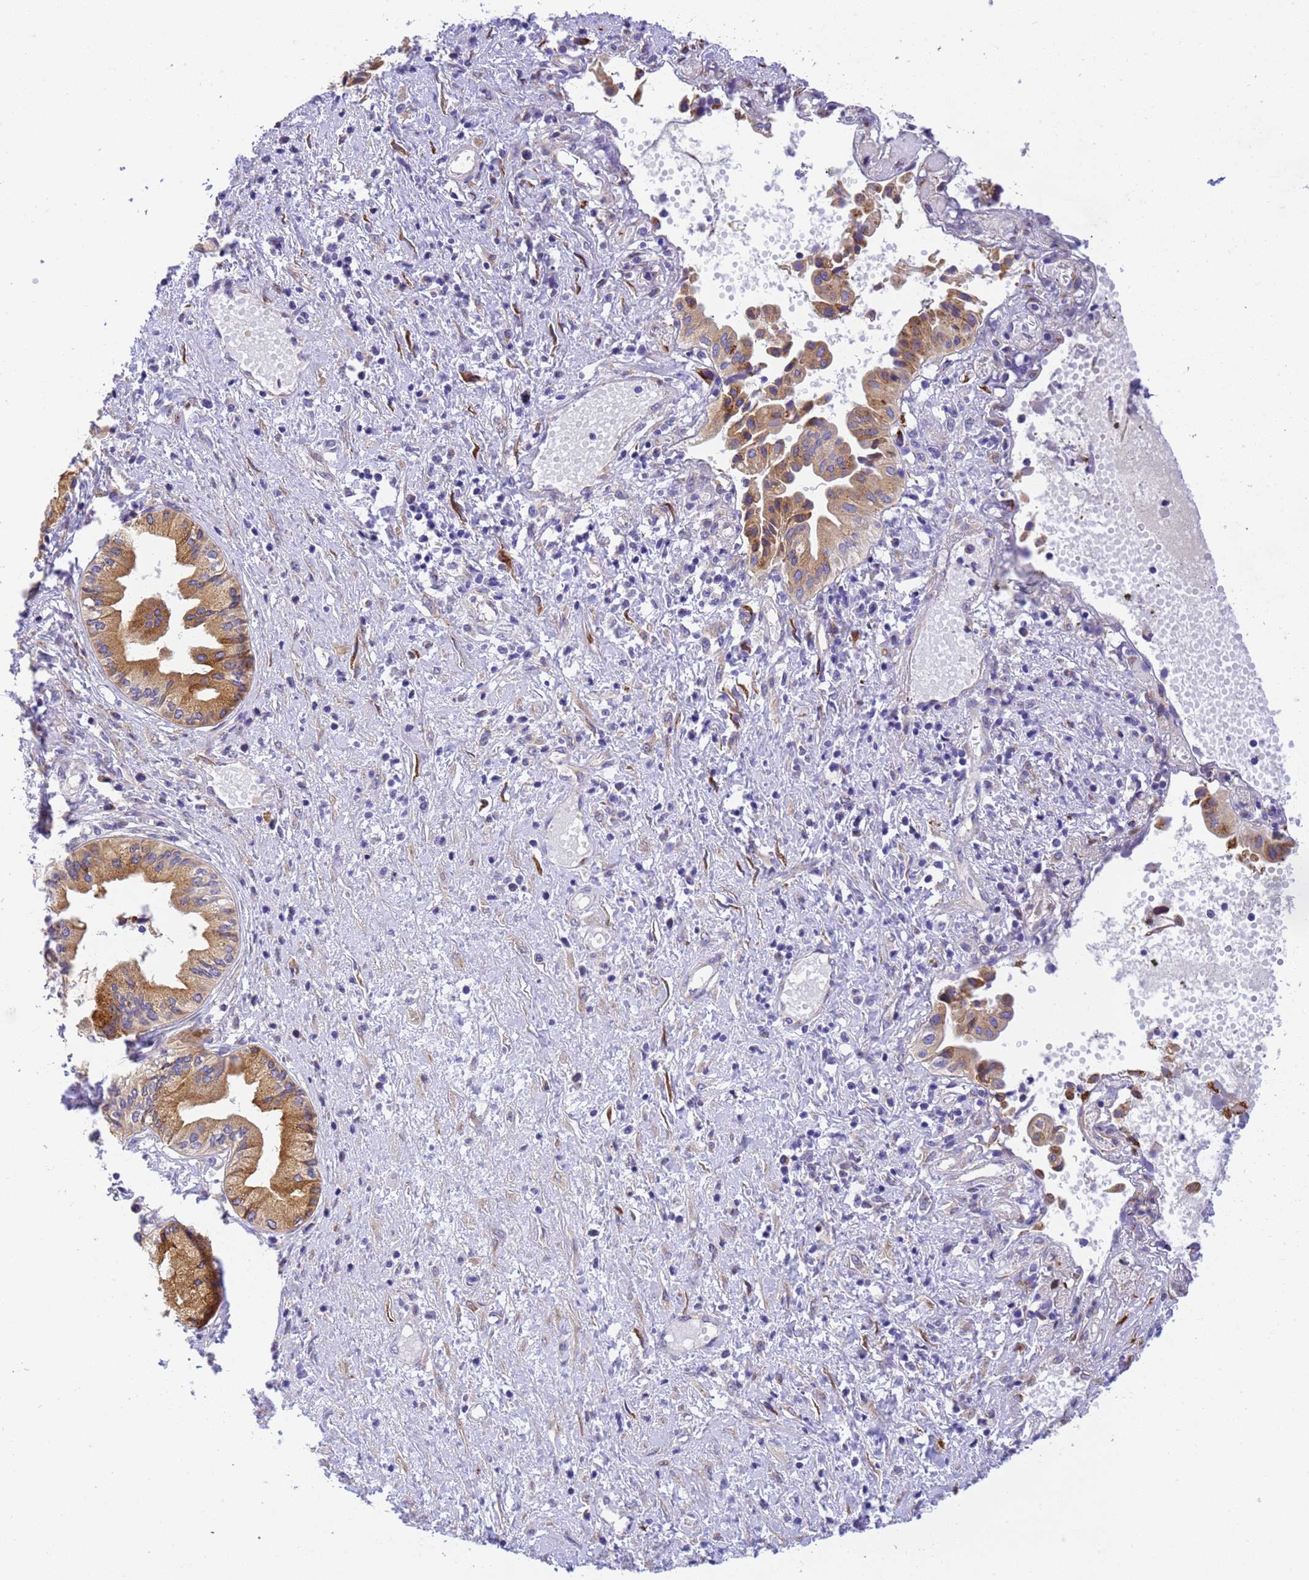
{"staining": {"intensity": "moderate", "quantity": "25%-75%", "location": "cytoplasmic/membranous"}, "tissue": "pancreatic cancer", "cell_type": "Tumor cells", "image_type": "cancer", "snomed": [{"axis": "morphology", "description": "Adenocarcinoma, NOS"}, {"axis": "topography", "description": "Pancreas"}], "caption": "IHC (DAB) staining of human pancreatic adenocarcinoma demonstrates moderate cytoplasmic/membranous protein expression in approximately 25%-75% of tumor cells. (Stains: DAB (3,3'-diaminobenzidine) in brown, nuclei in blue, Microscopy: brightfield microscopy at high magnification).", "gene": "RHBDD3", "patient": {"sex": "female", "age": 50}}